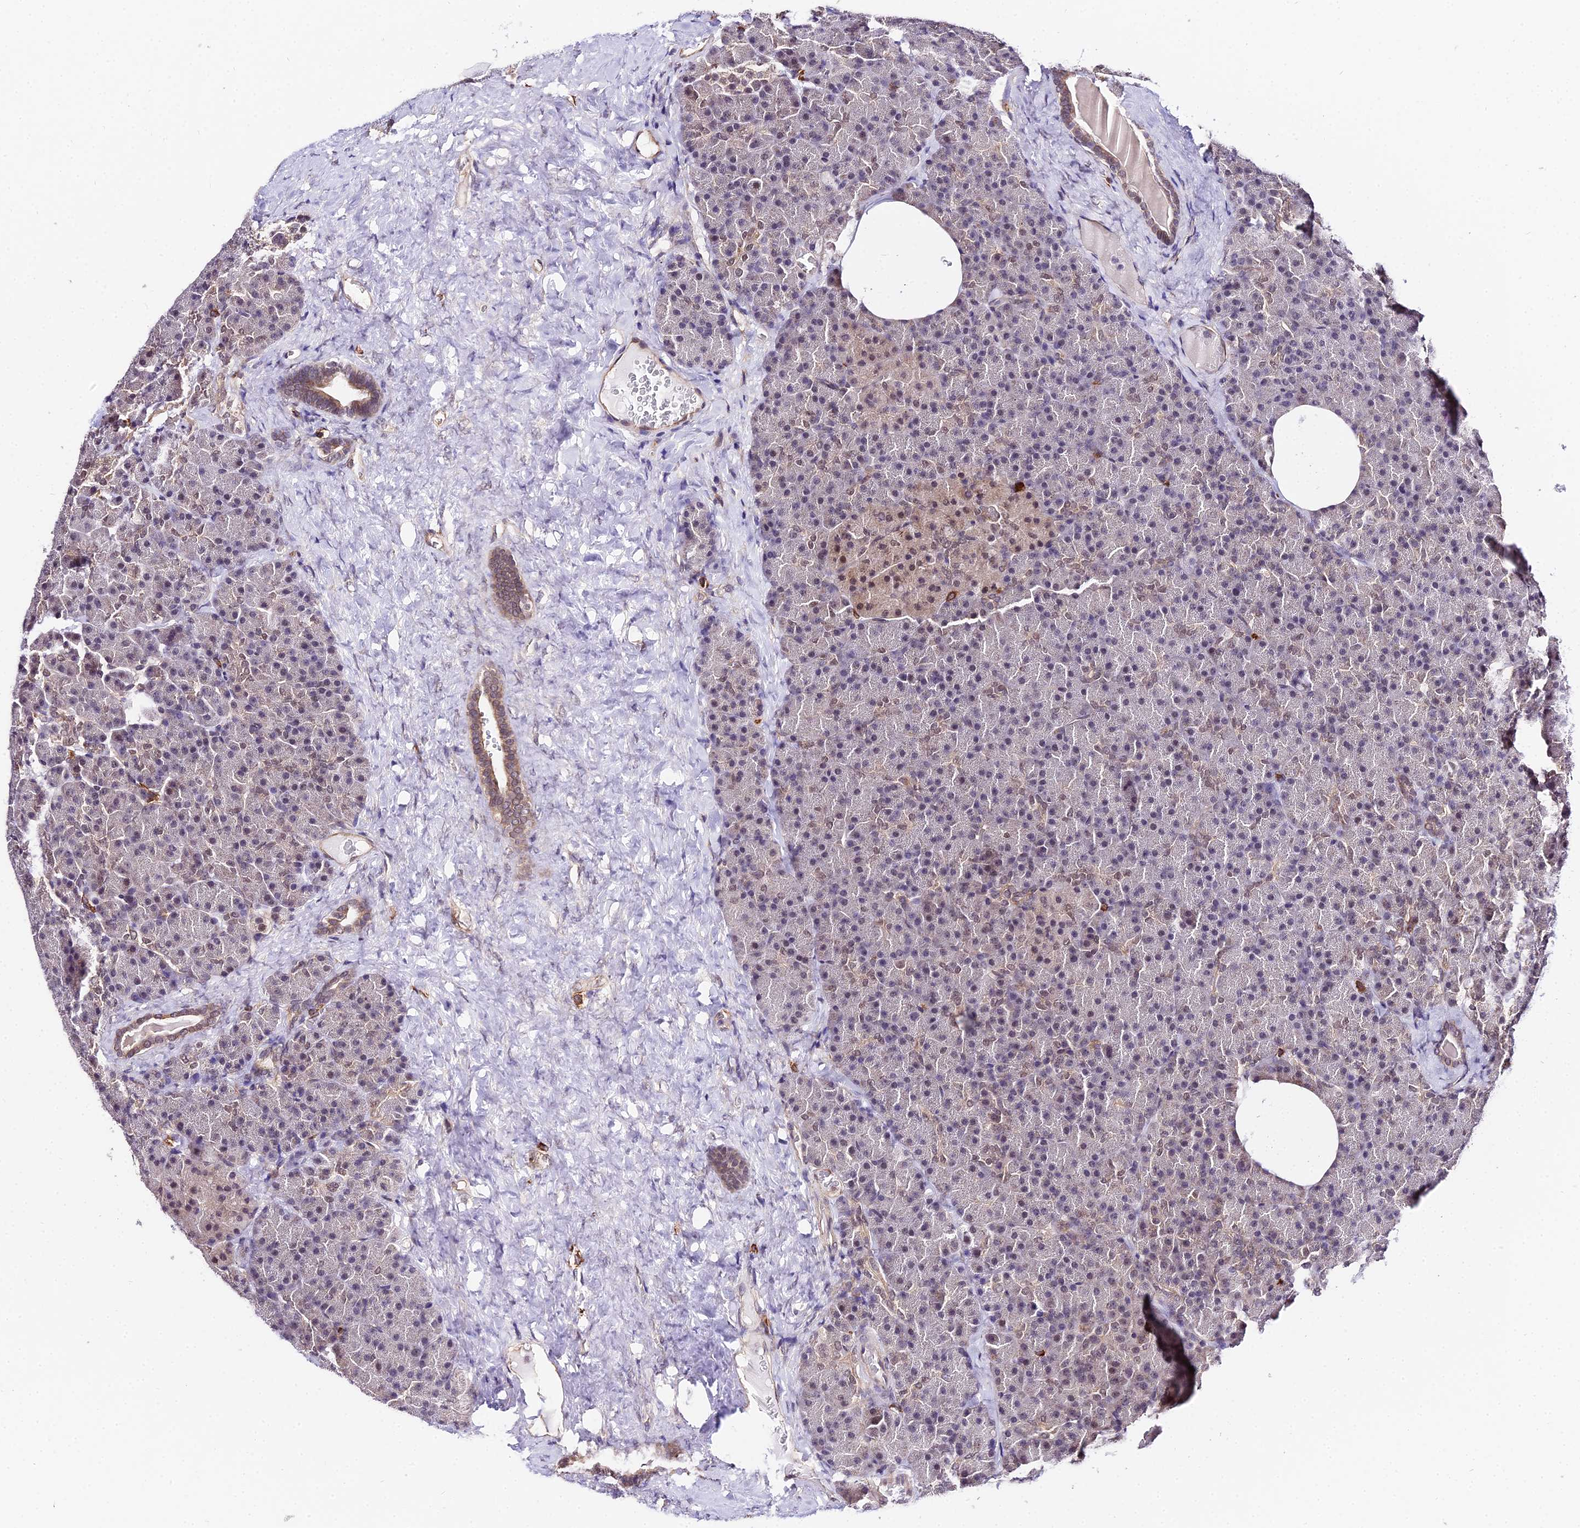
{"staining": {"intensity": "moderate", "quantity": "25%-75%", "location": "cytoplasmic/membranous"}, "tissue": "pancreas", "cell_type": "Exocrine glandular cells", "image_type": "normal", "snomed": [{"axis": "morphology", "description": "Normal tissue, NOS"}, {"axis": "morphology", "description": "Carcinoid, malignant, NOS"}, {"axis": "topography", "description": "Pancreas"}], "caption": "Immunohistochemical staining of unremarkable pancreas shows moderate cytoplasmic/membranous protein expression in about 25%-75% of exocrine glandular cells. (brown staining indicates protein expression, while blue staining denotes nuclei).", "gene": "POLR2I", "patient": {"sex": "female", "age": 35}}